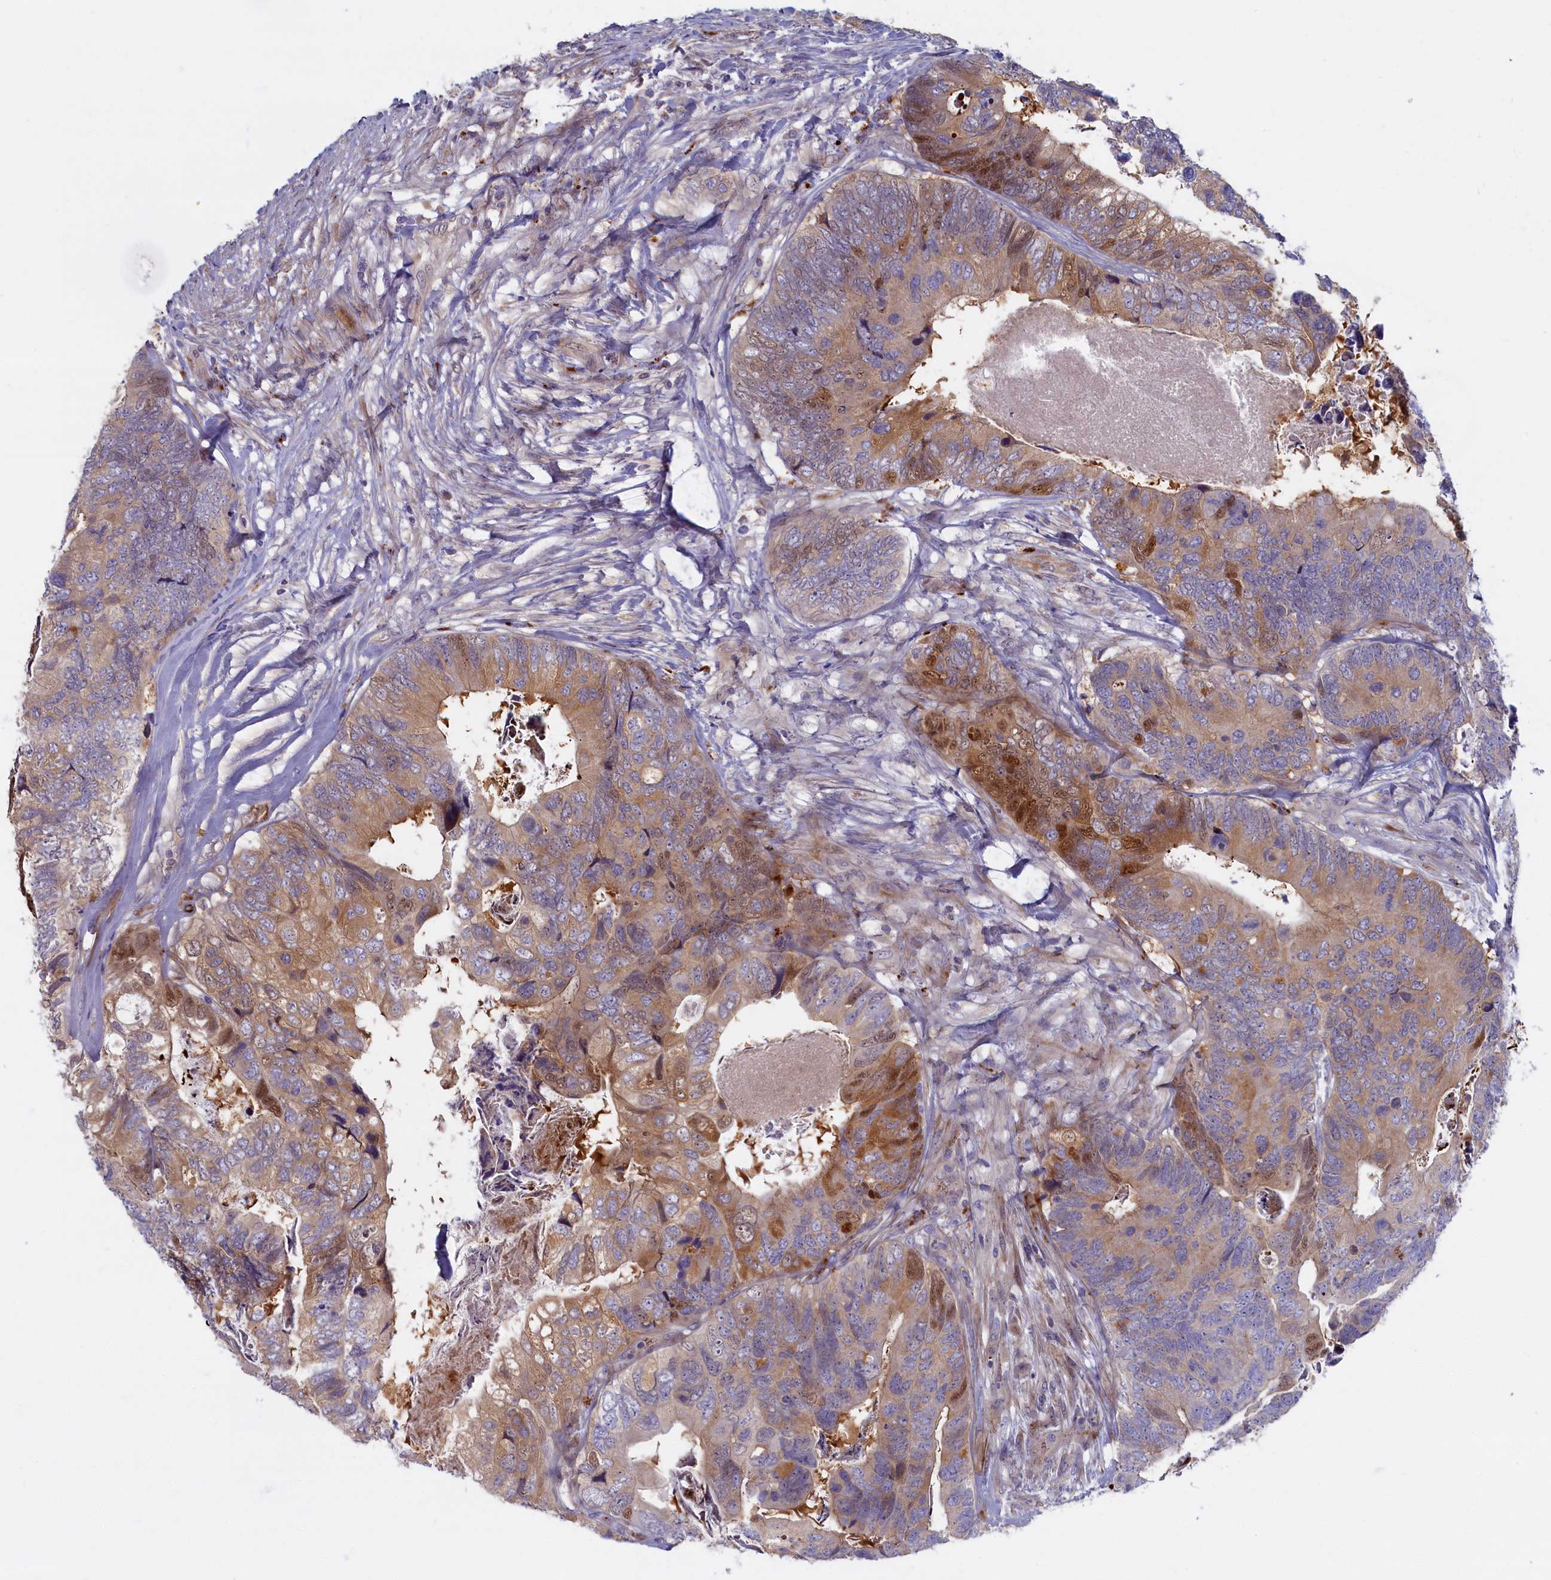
{"staining": {"intensity": "moderate", "quantity": ">75%", "location": "cytoplasmic/membranous"}, "tissue": "colorectal cancer", "cell_type": "Tumor cells", "image_type": "cancer", "snomed": [{"axis": "morphology", "description": "Adenocarcinoma, NOS"}, {"axis": "topography", "description": "Colon"}], "caption": "Immunohistochemistry (IHC) of colorectal cancer demonstrates medium levels of moderate cytoplasmic/membranous staining in about >75% of tumor cells. Immunohistochemistry stains the protein in brown and the nuclei are stained blue.", "gene": "FCSK", "patient": {"sex": "female", "age": 67}}